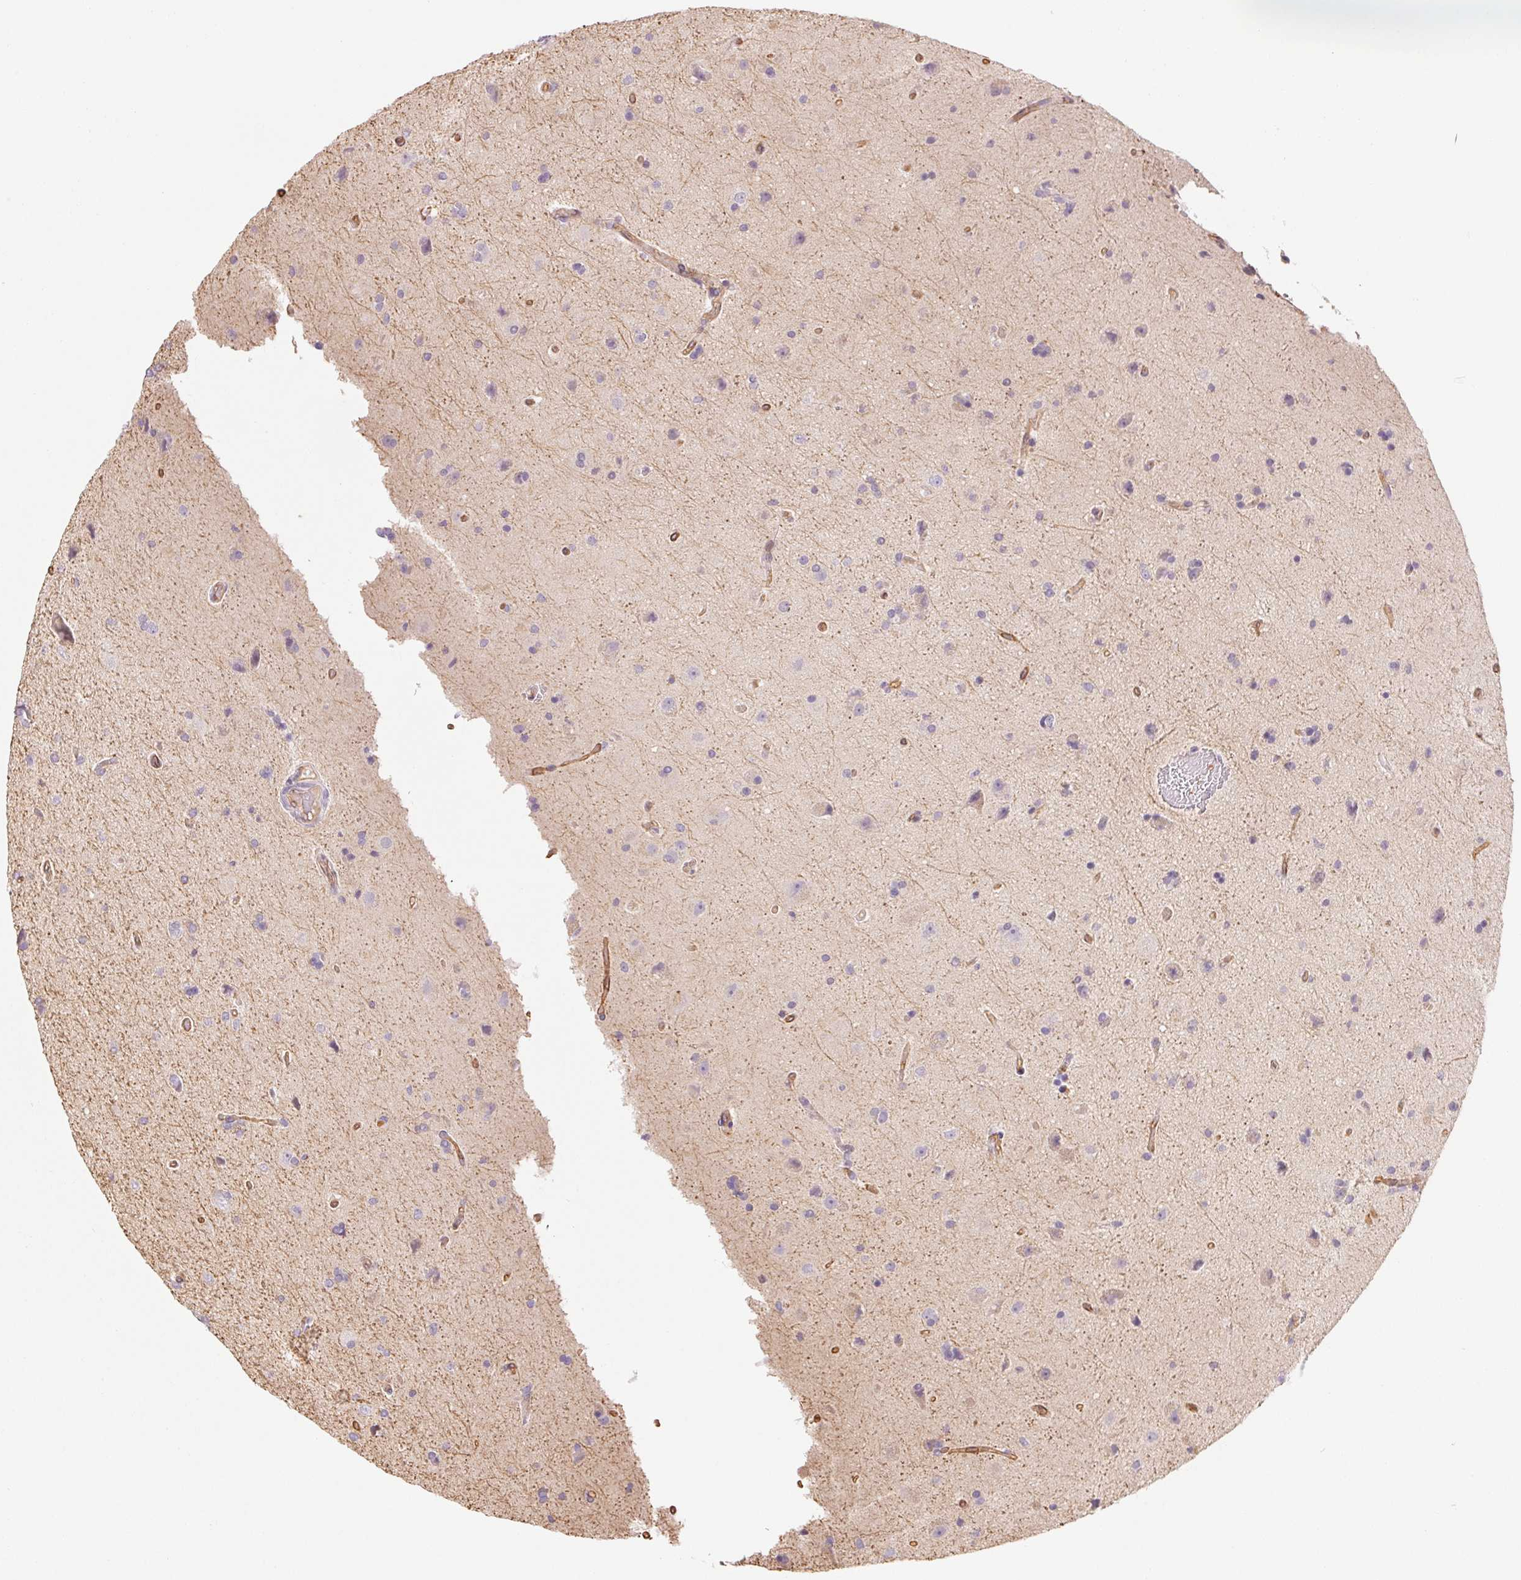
{"staining": {"intensity": "negative", "quantity": "none", "location": "none"}, "tissue": "glioma", "cell_type": "Tumor cells", "image_type": "cancer", "snomed": [{"axis": "morphology", "description": "Glioma, malignant, High grade"}, {"axis": "topography", "description": "Cerebral cortex"}], "caption": "Immunohistochemical staining of human glioma exhibits no significant expression in tumor cells. (DAB (3,3'-diaminobenzidine) immunohistochemistry (IHC) visualized using brightfield microscopy, high magnification).", "gene": "ANKRD13B", "patient": {"sex": "male", "age": 70}}